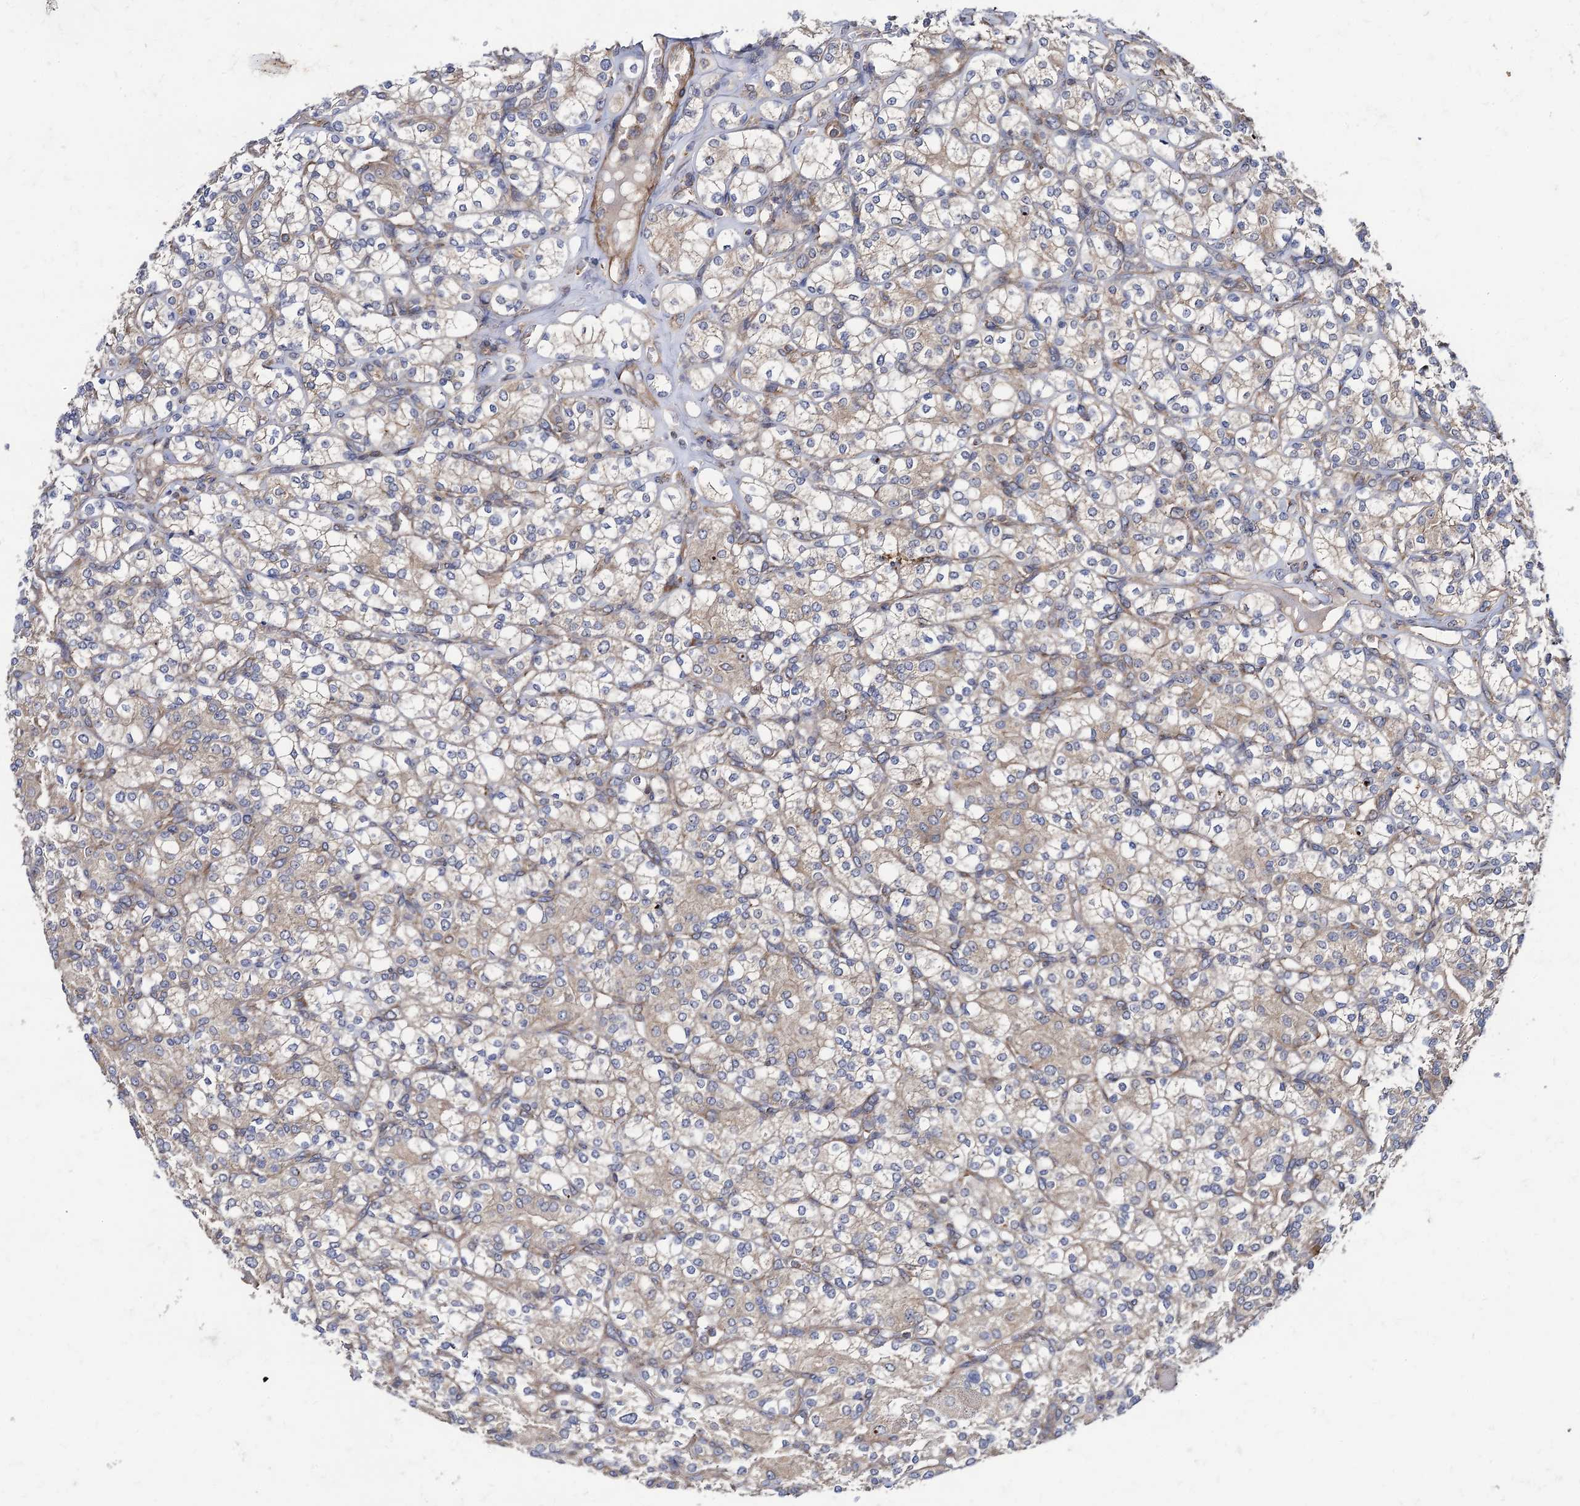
{"staining": {"intensity": "weak", "quantity": "<25%", "location": "cytoplasmic/membranous"}, "tissue": "renal cancer", "cell_type": "Tumor cells", "image_type": "cancer", "snomed": [{"axis": "morphology", "description": "Adenocarcinoma, NOS"}, {"axis": "topography", "description": "Kidney"}], "caption": "Image shows no significant protein positivity in tumor cells of renal cancer (adenocarcinoma).", "gene": "DYDC1", "patient": {"sex": "male", "age": 77}}